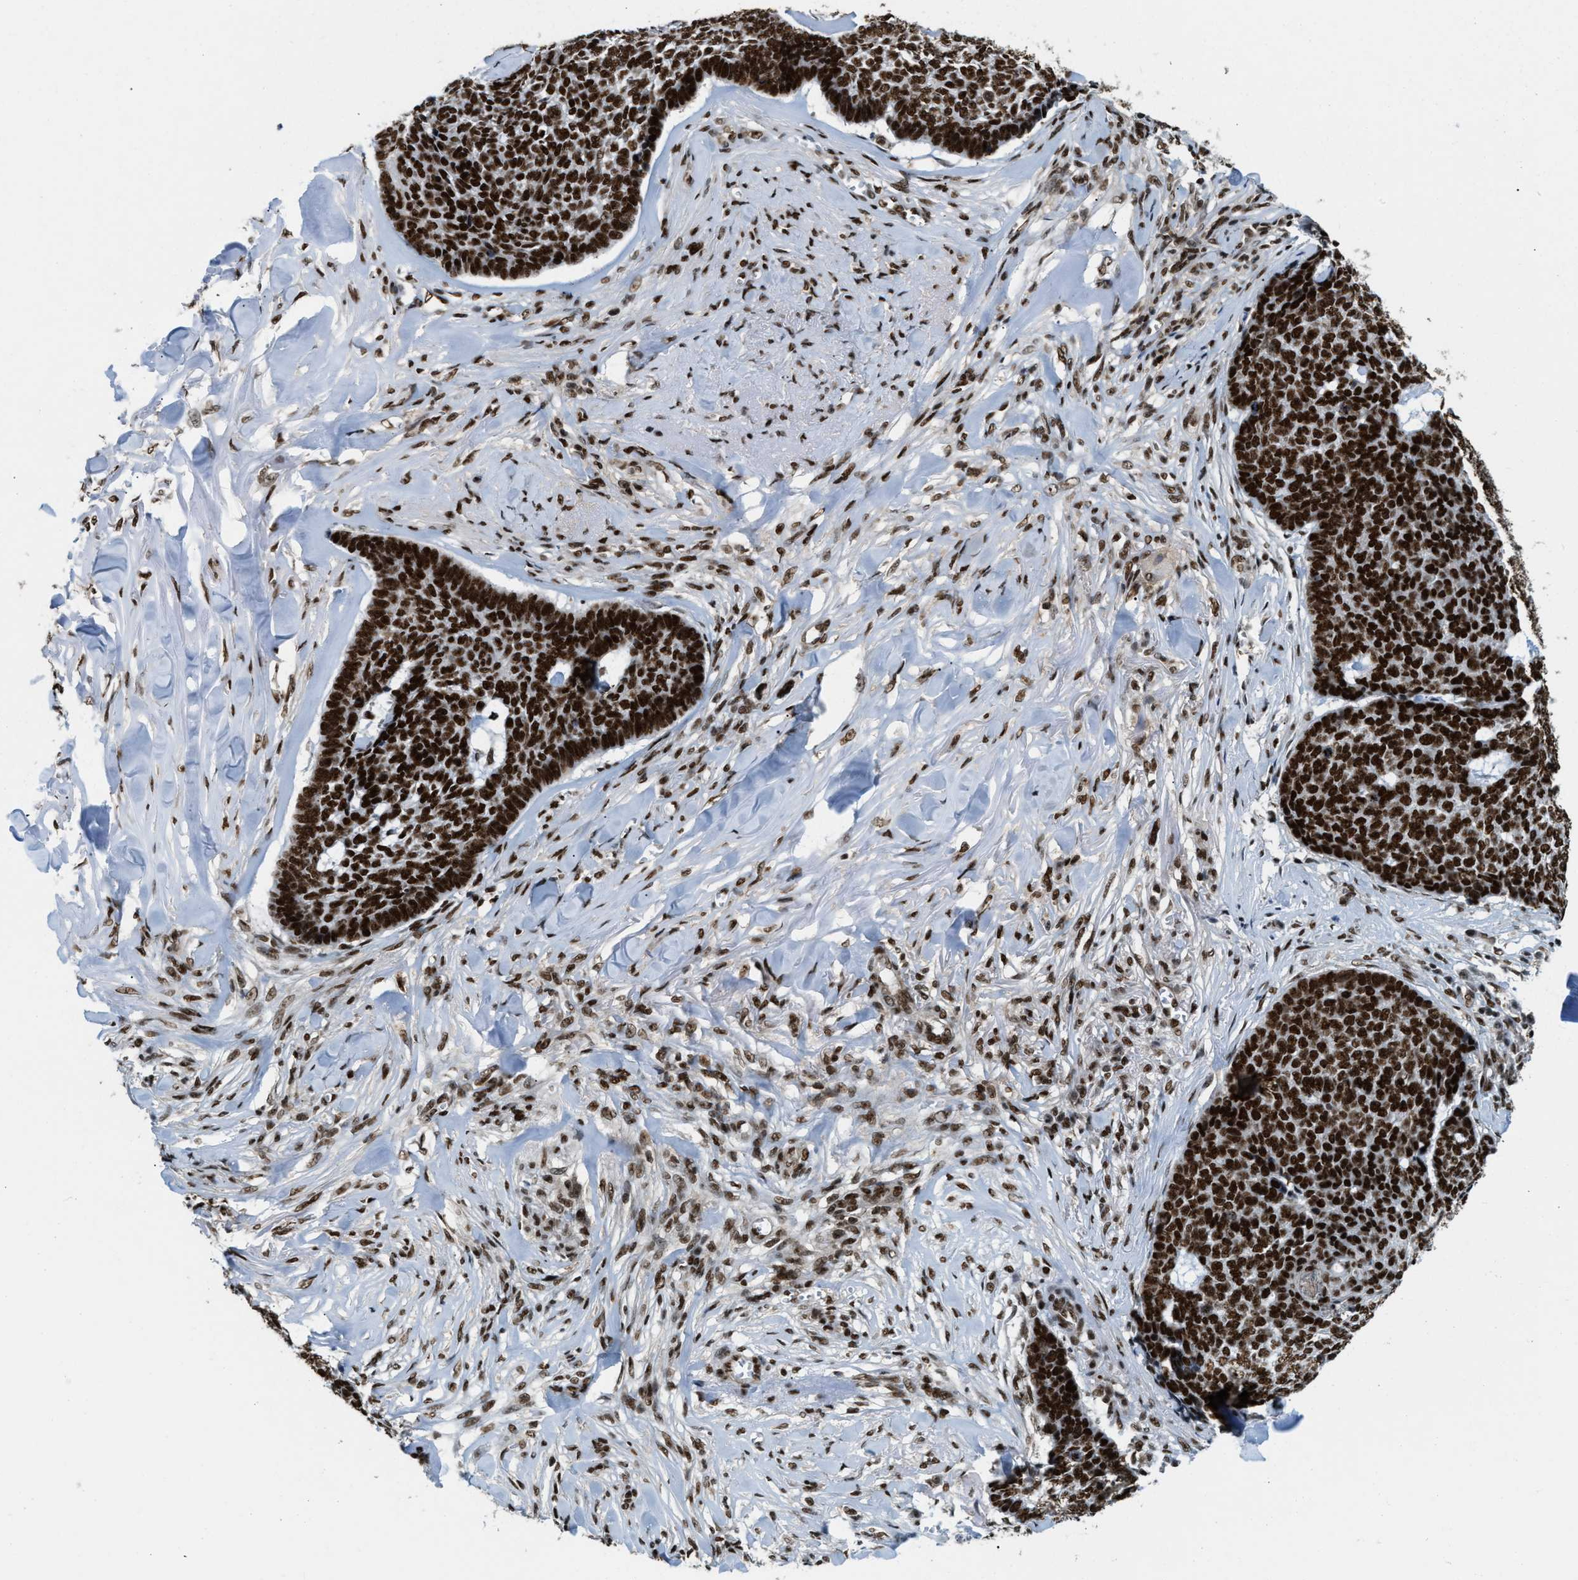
{"staining": {"intensity": "strong", "quantity": ">75%", "location": "nuclear"}, "tissue": "skin cancer", "cell_type": "Tumor cells", "image_type": "cancer", "snomed": [{"axis": "morphology", "description": "Basal cell carcinoma"}, {"axis": "topography", "description": "Skin"}], "caption": "Tumor cells display strong nuclear positivity in approximately >75% of cells in skin cancer. (Stains: DAB in brown, nuclei in blue, Microscopy: brightfield microscopy at high magnification).", "gene": "NUMA1", "patient": {"sex": "male", "age": 84}}